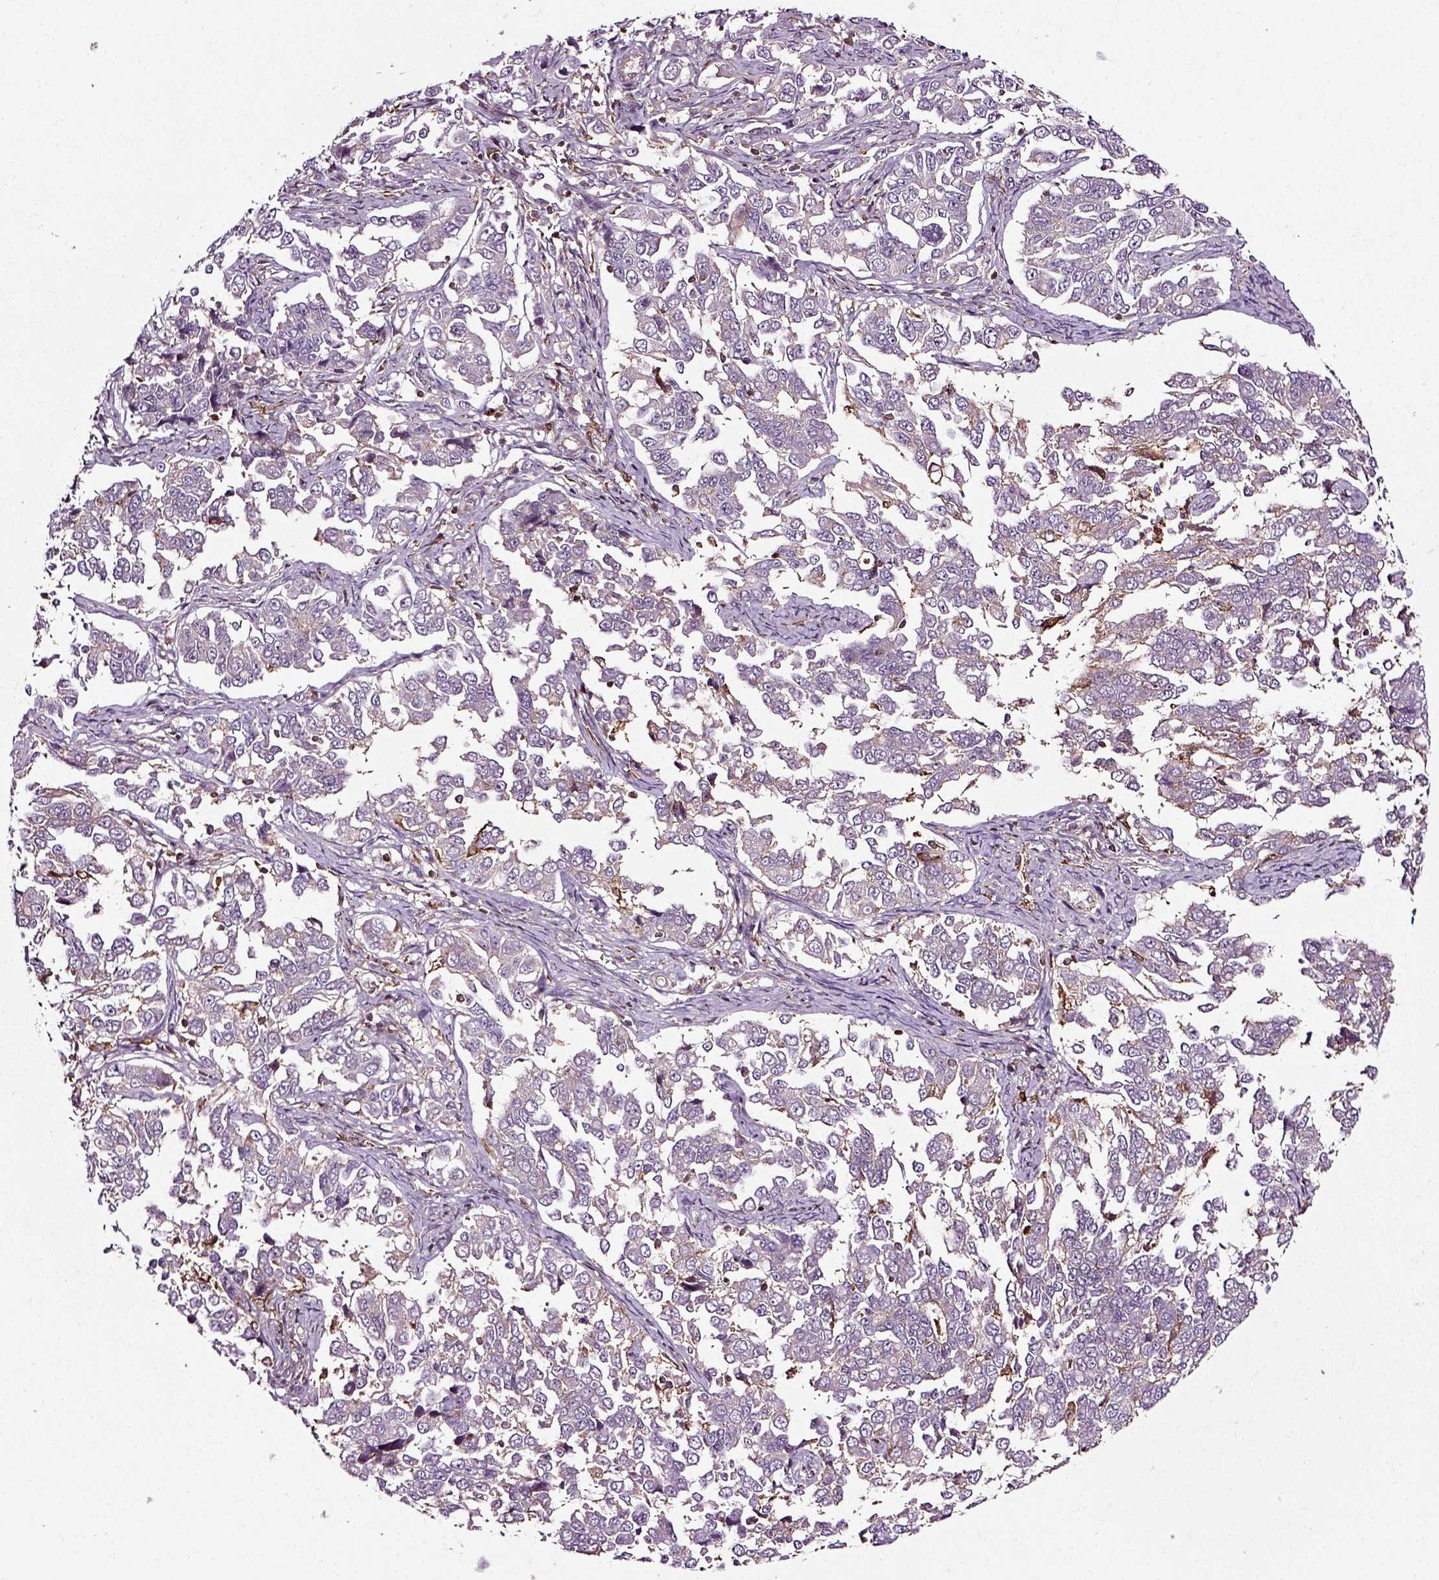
{"staining": {"intensity": "negative", "quantity": "none", "location": "none"}, "tissue": "endometrial cancer", "cell_type": "Tumor cells", "image_type": "cancer", "snomed": [{"axis": "morphology", "description": "Adenocarcinoma, NOS"}, {"axis": "topography", "description": "Endometrium"}], "caption": "Tumor cells are negative for brown protein staining in endometrial adenocarcinoma.", "gene": "RHOF", "patient": {"sex": "female", "age": 43}}